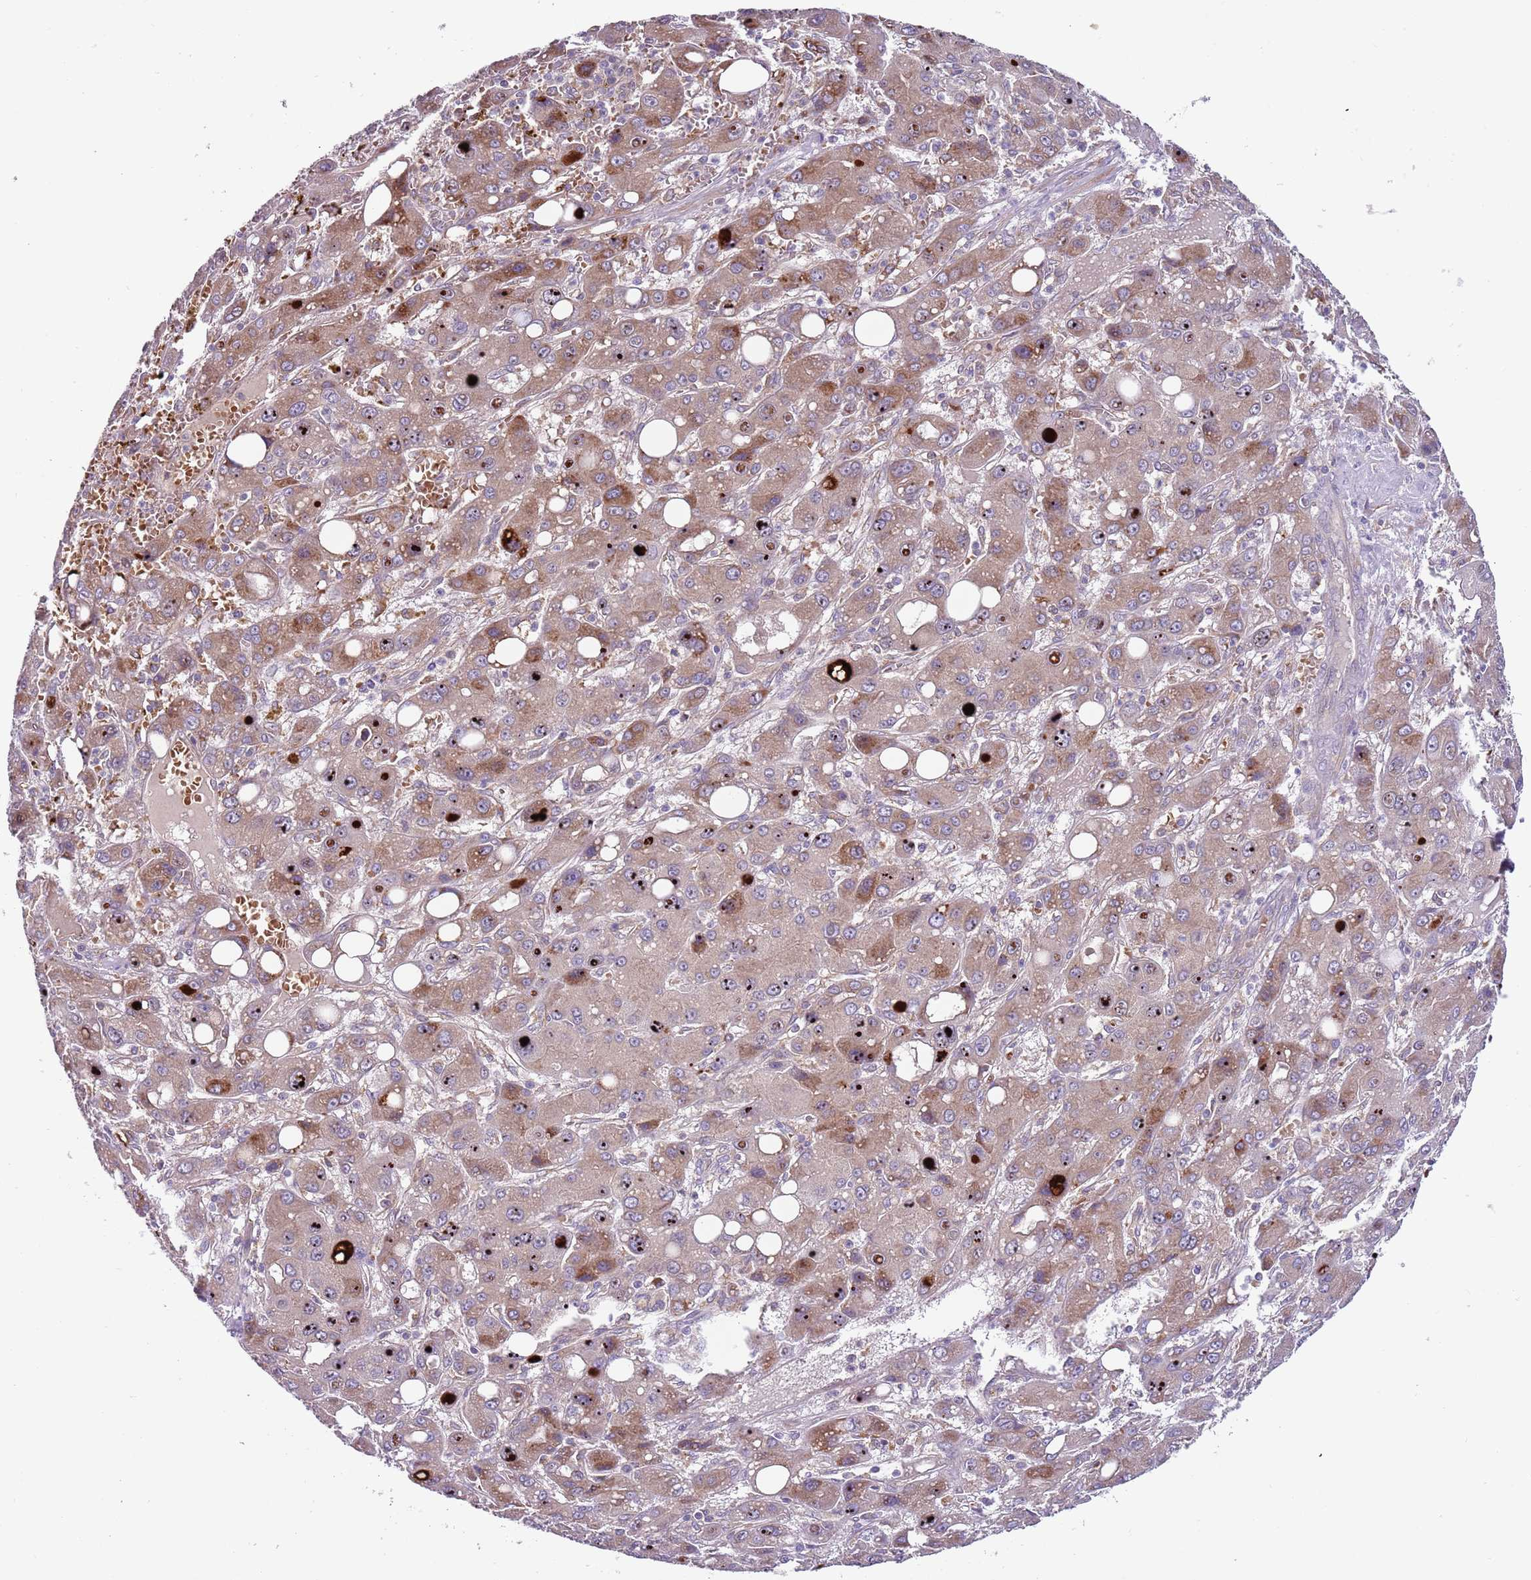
{"staining": {"intensity": "strong", "quantity": ">75%", "location": "cytoplasmic/membranous,nuclear"}, "tissue": "liver cancer", "cell_type": "Tumor cells", "image_type": "cancer", "snomed": [{"axis": "morphology", "description": "Carcinoma, Hepatocellular, NOS"}, {"axis": "topography", "description": "Liver"}], "caption": "A micrograph showing strong cytoplasmic/membranous and nuclear positivity in approximately >75% of tumor cells in liver cancer, as visualized by brown immunohistochemical staining.", "gene": "VWCE", "patient": {"sex": "male", "age": 55}}